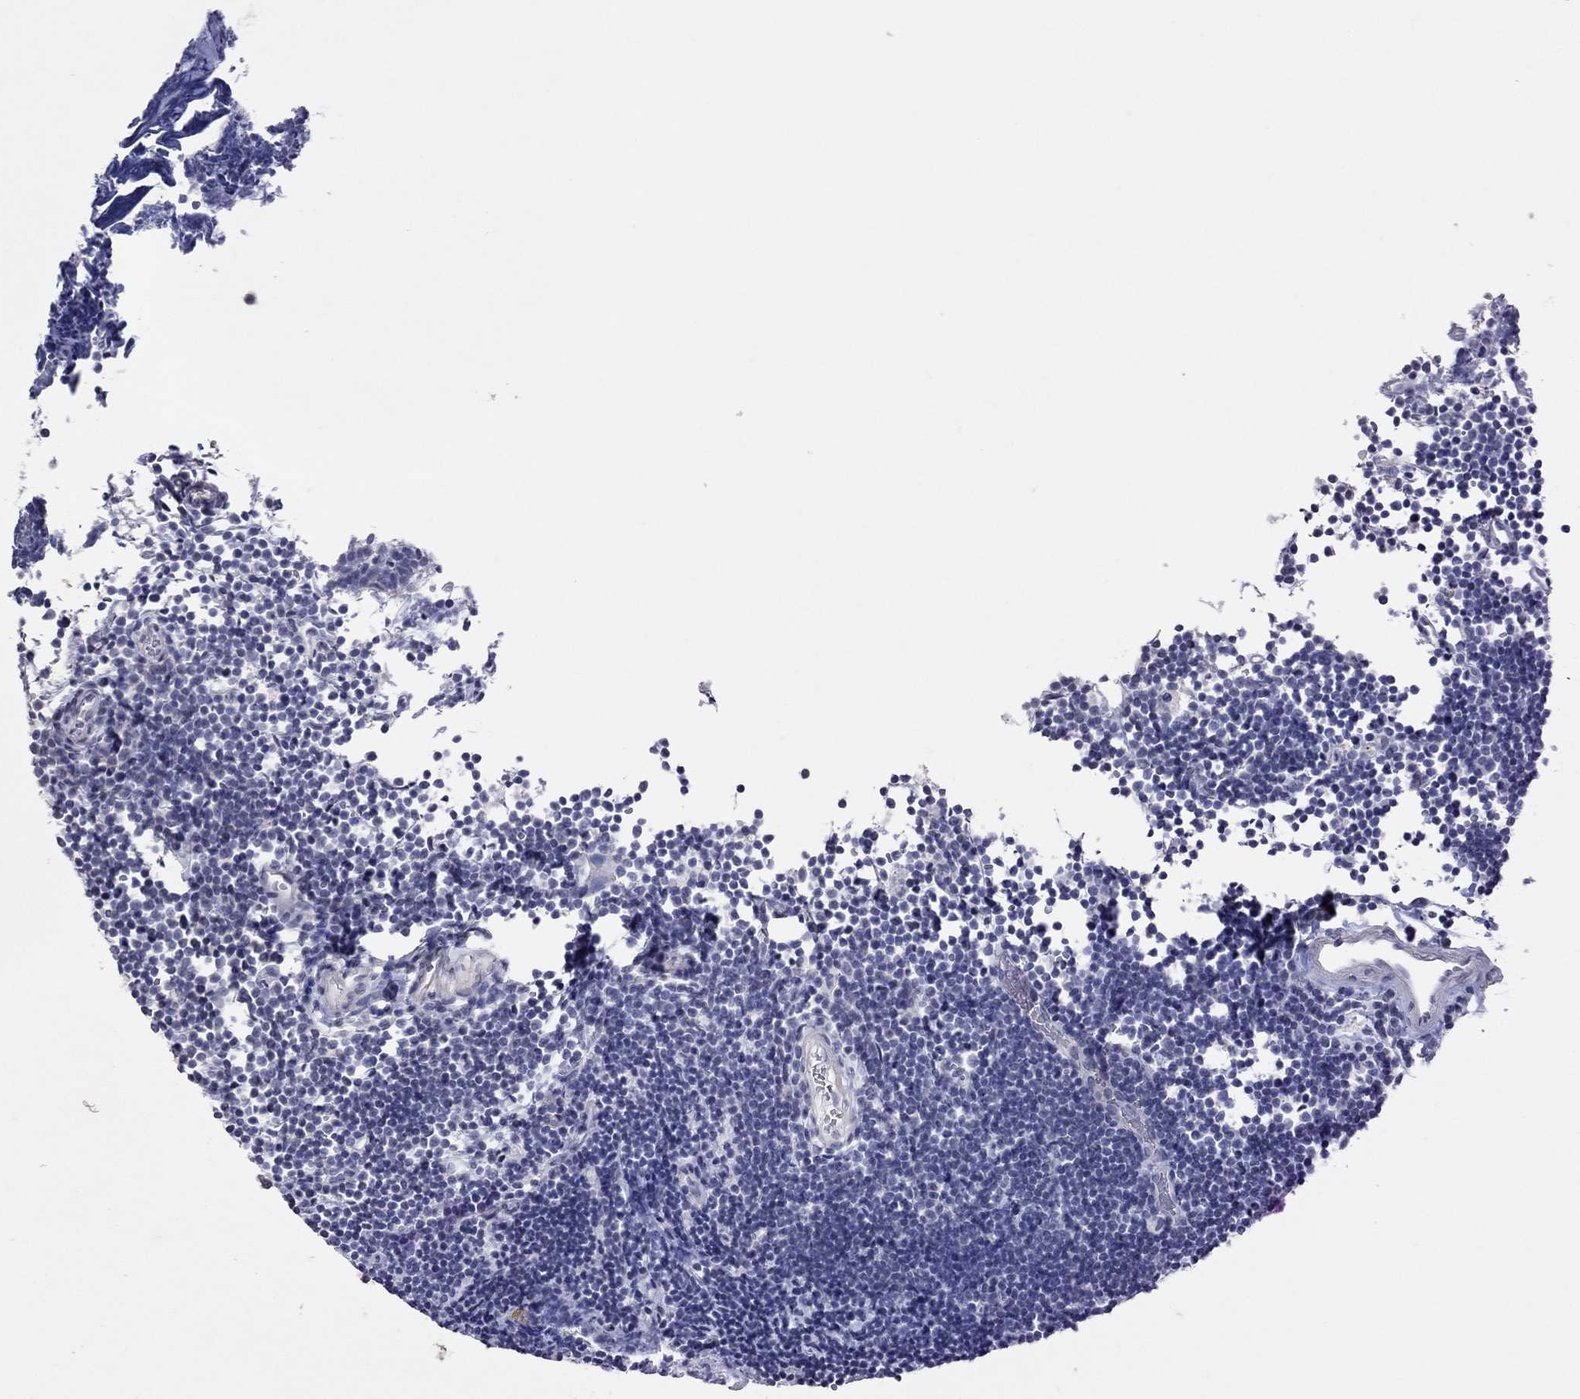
{"staining": {"intensity": "negative", "quantity": "none", "location": "none"}, "tissue": "lymphoma", "cell_type": "Tumor cells", "image_type": "cancer", "snomed": [{"axis": "morphology", "description": "Malignant lymphoma, non-Hodgkin's type, Low grade"}, {"axis": "topography", "description": "Brain"}], "caption": "High power microscopy micrograph of an immunohistochemistry histopathology image of lymphoma, revealing no significant staining in tumor cells.", "gene": "TSHB", "patient": {"sex": "female", "age": 66}}